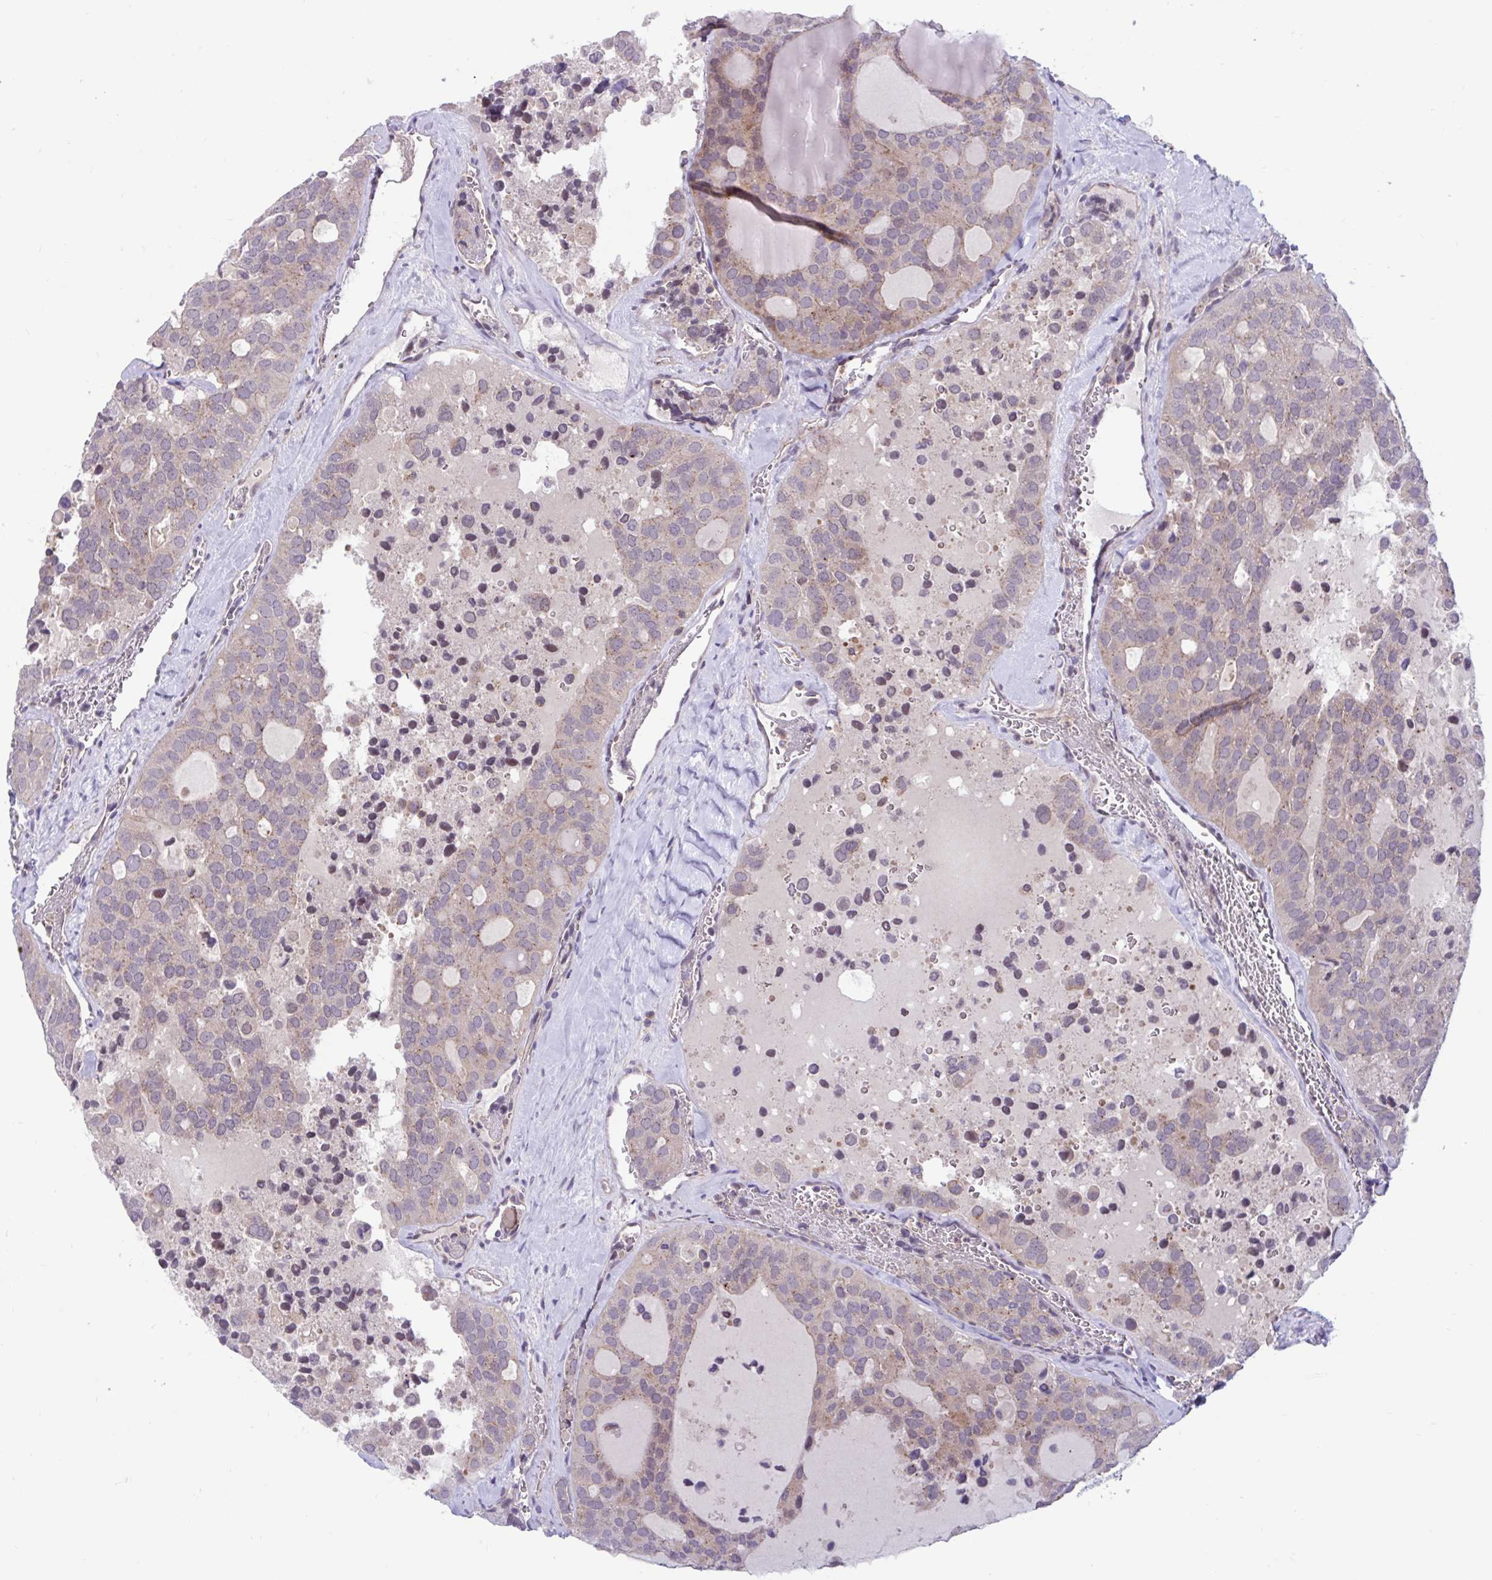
{"staining": {"intensity": "weak", "quantity": "25%-75%", "location": "cytoplasmic/membranous"}, "tissue": "thyroid cancer", "cell_type": "Tumor cells", "image_type": "cancer", "snomed": [{"axis": "morphology", "description": "Follicular adenoma carcinoma, NOS"}, {"axis": "topography", "description": "Thyroid gland"}], "caption": "Immunohistochemical staining of human thyroid follicular adenoma carcinoma exhibits weak cytoplasmic/membranous protein positivity in approximately 25%-75% of tumor cells.", "gene": "IST1", "patient": {"sex": "male", "age": 75}}